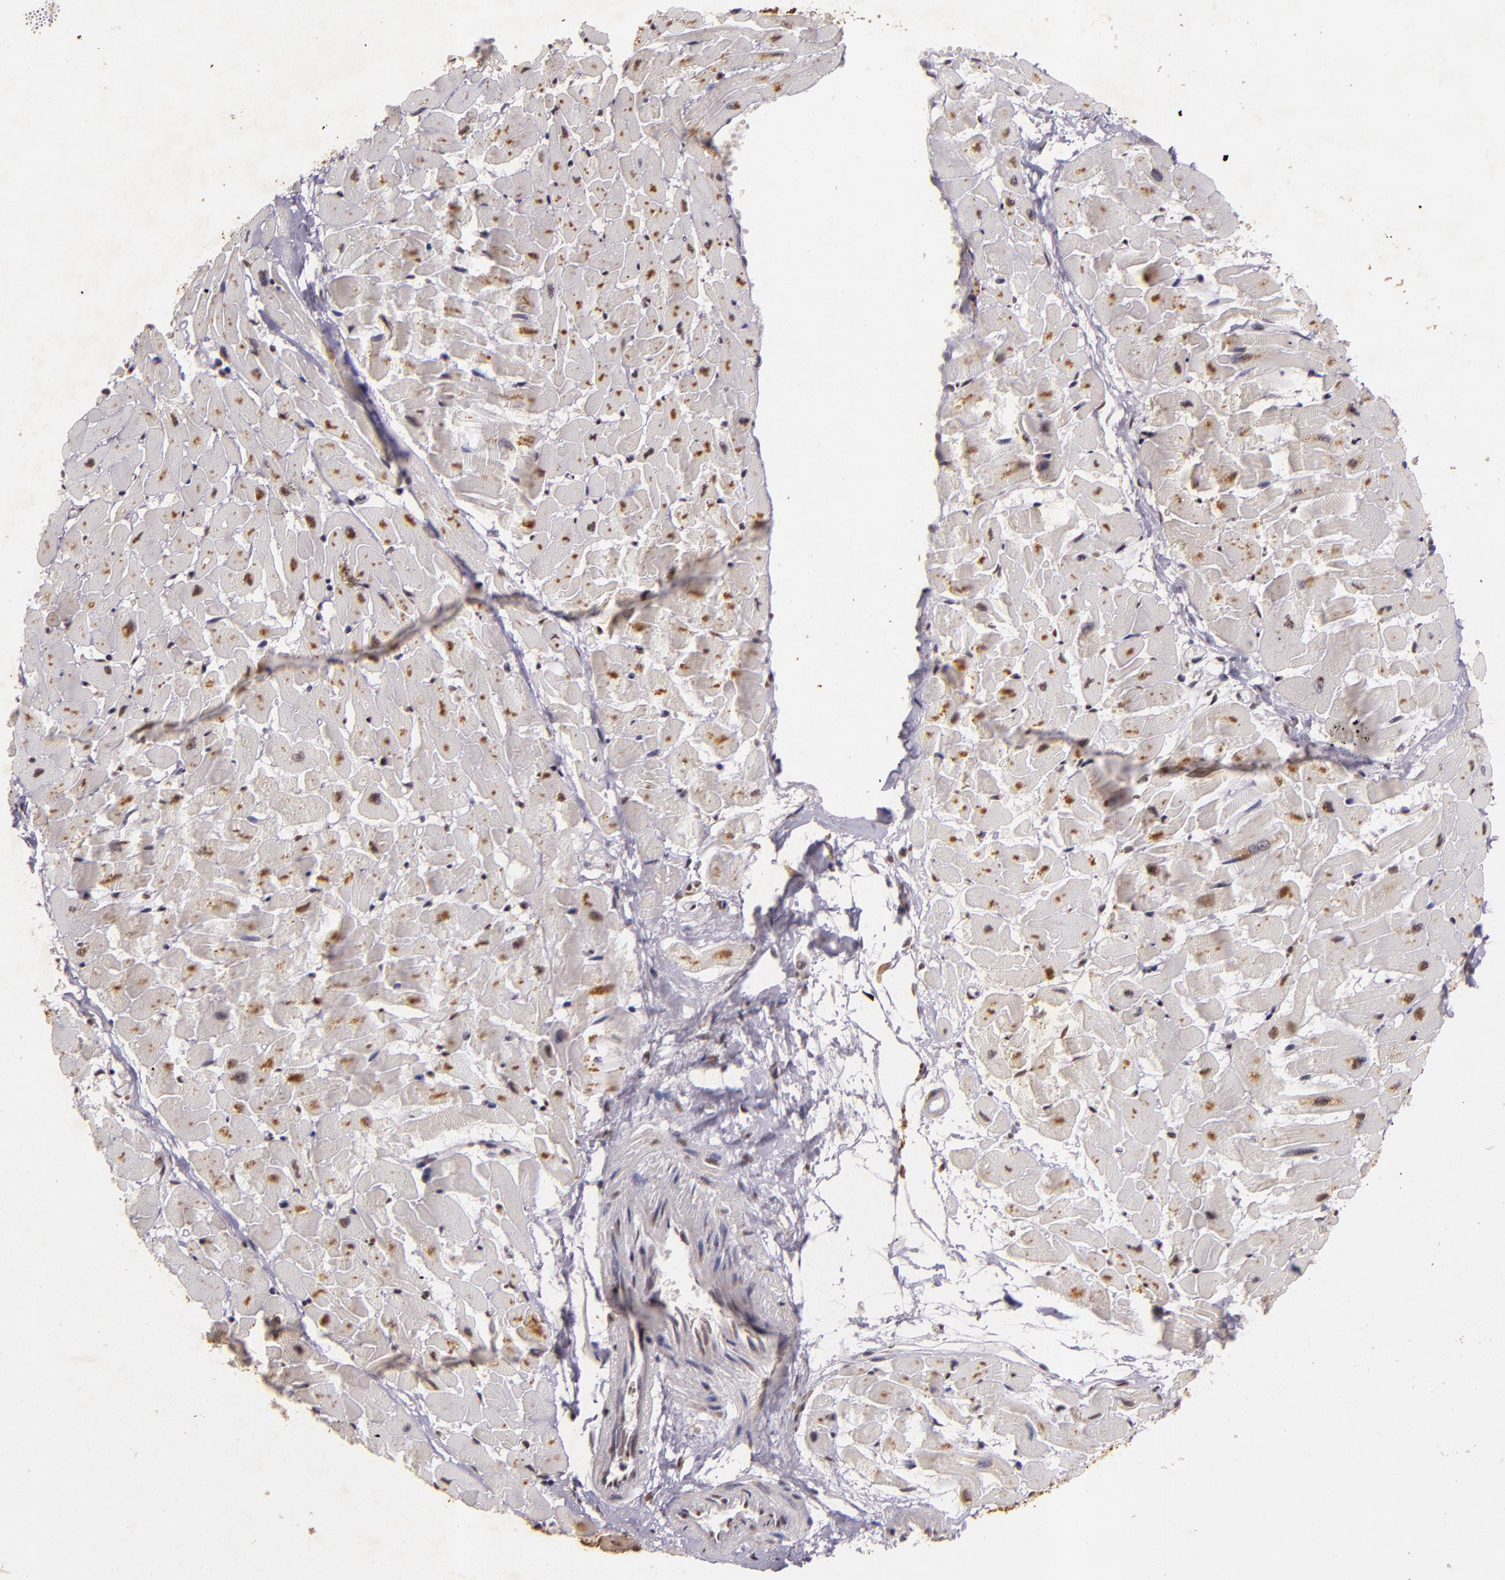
{"staining": {"intensity": "moderate", "quantity": ">75%", "location": "nuclear"}, "tissue": "heart muscle", "cell_type": "Cardiomyocytes", "image_type": "normal", "snomed": [{"axis": "morphology", "description": "Normal tissue, NOS"}, {"axis": "topography", "description": "Heart"}], "caption": "A medium amount of moderate nuclear expression is seen in about >75% of cardiomyocytes in normal heart muscle. The protein of interest is shown in brown color, while the nuclei are stained blue.", "gene": "CBX3", "patient": {"sex": "female", "age": 19}}